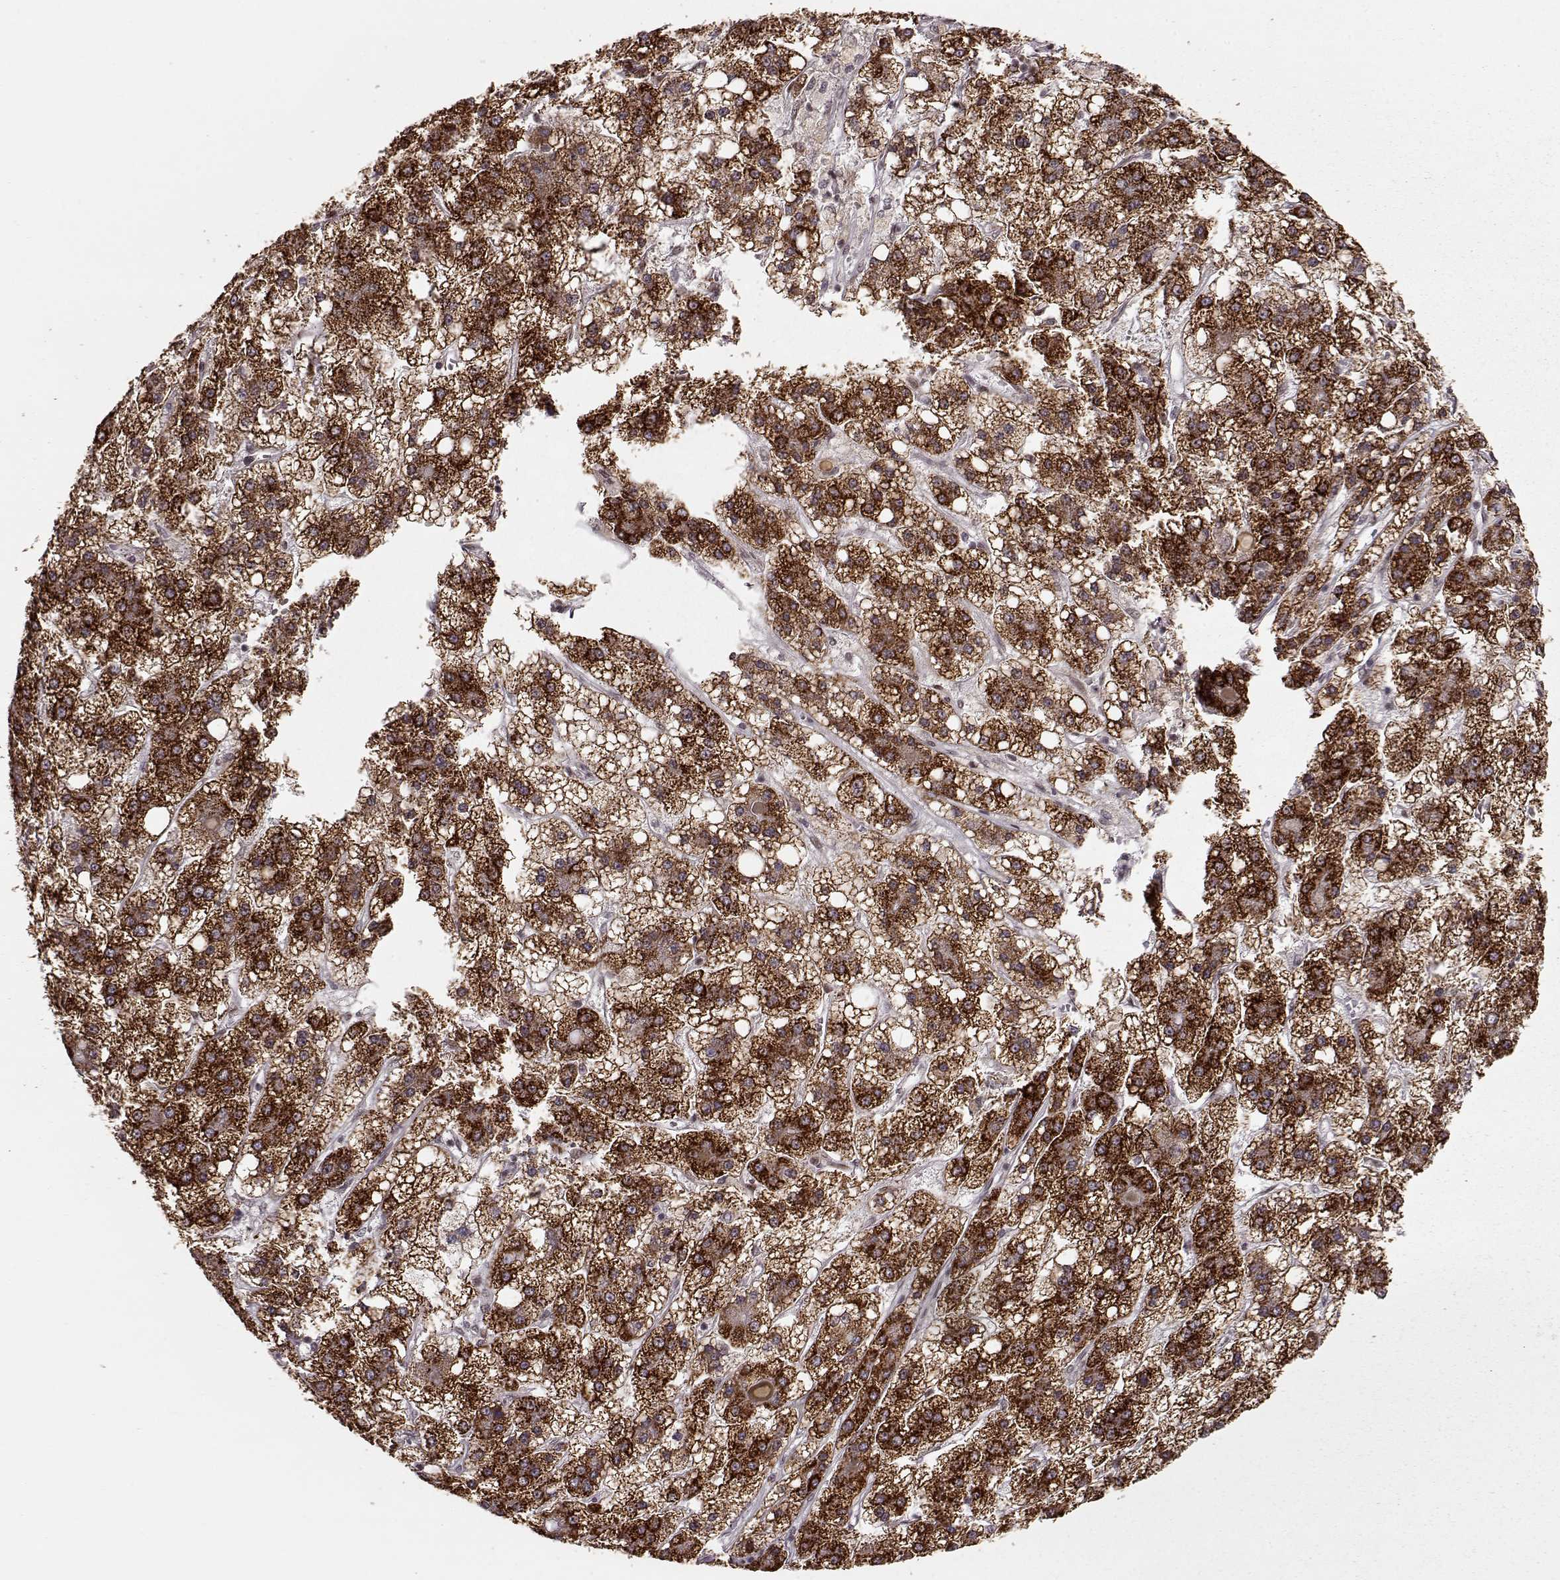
{"staining": {"intensity": "strong", "quantity": ">75%", "location": "cytoplasmic/membranous"}, "tissue": "liver cancer", "cell_type": "Tumor cells", "image_type": "cancer", "snomed": [{"axis": "morphology", "description": "Carcinoma, Hepatocellular, NOS"}, {"axis": "topography", "description": "Liver"}], "caption": "A brown stain highlights strong cytoplasmic/membranous staining of a protein in liver cancer tumor cells. (IHC, brightfield microscopy, high magnification).", "gene": "RAI1", "patient": {"sex": "male", "age": 73}}